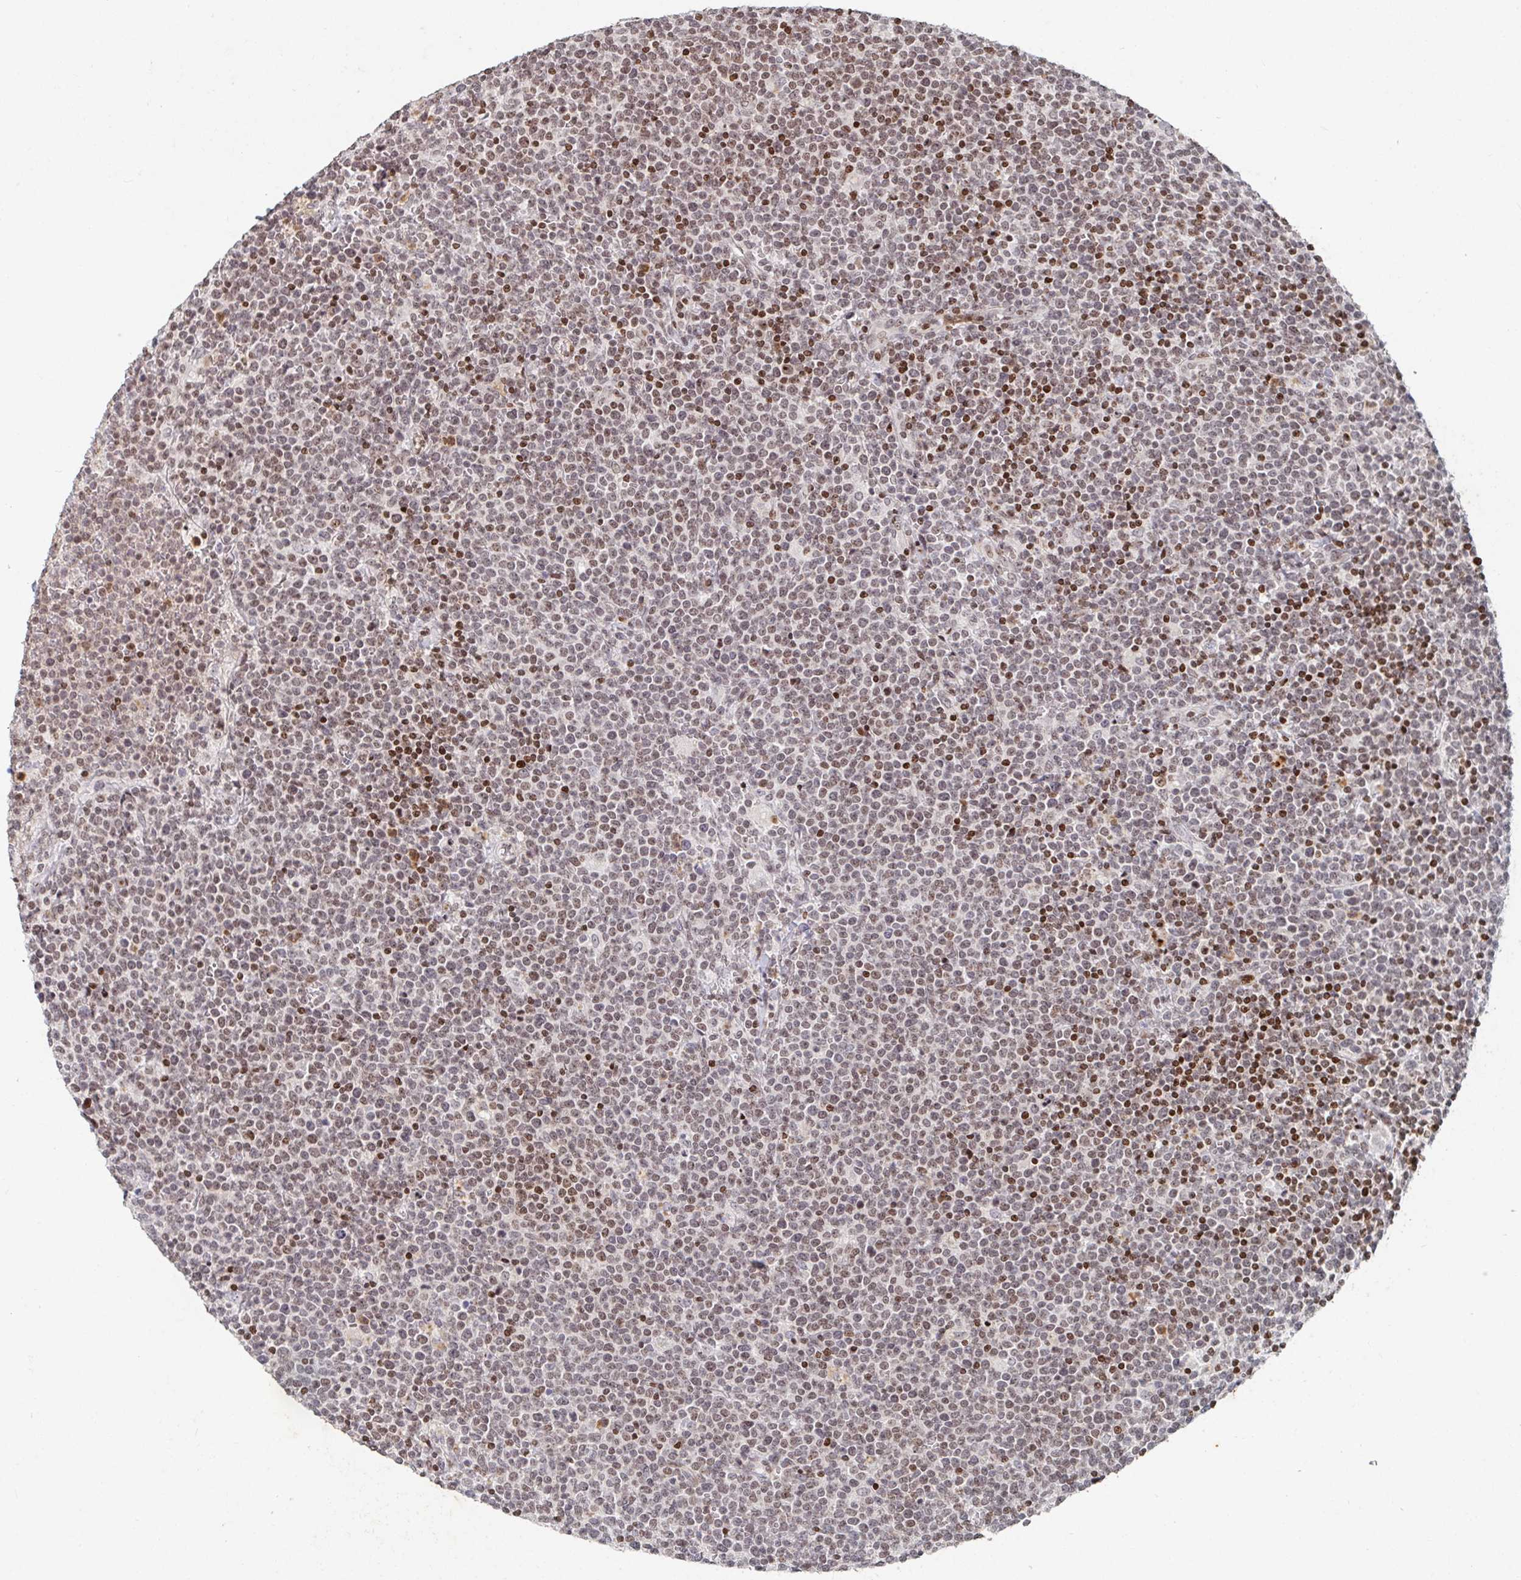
{"staining": {"intensity": "moderate", "quantity": ">75%", "location": "nuclear"}, "tissue": "lymphoma", "cell_type": "Tumor cells", "image_type": "cancer", "snomed": [{"axis": "morphology", "description": "Malignant lymphoma, non-Hodgkin's type, High grade"}, {"axis": "topography", "description": "Lymph node"}], "caption": "Protein positivity by IHC shows moderate nuclear expression in about >75% of tumor cells in high-grade malignant lymphoma, non-Hodgkin's type.", "gene": "C19orf53", "patient": {"sex": "male", "age": 61}}